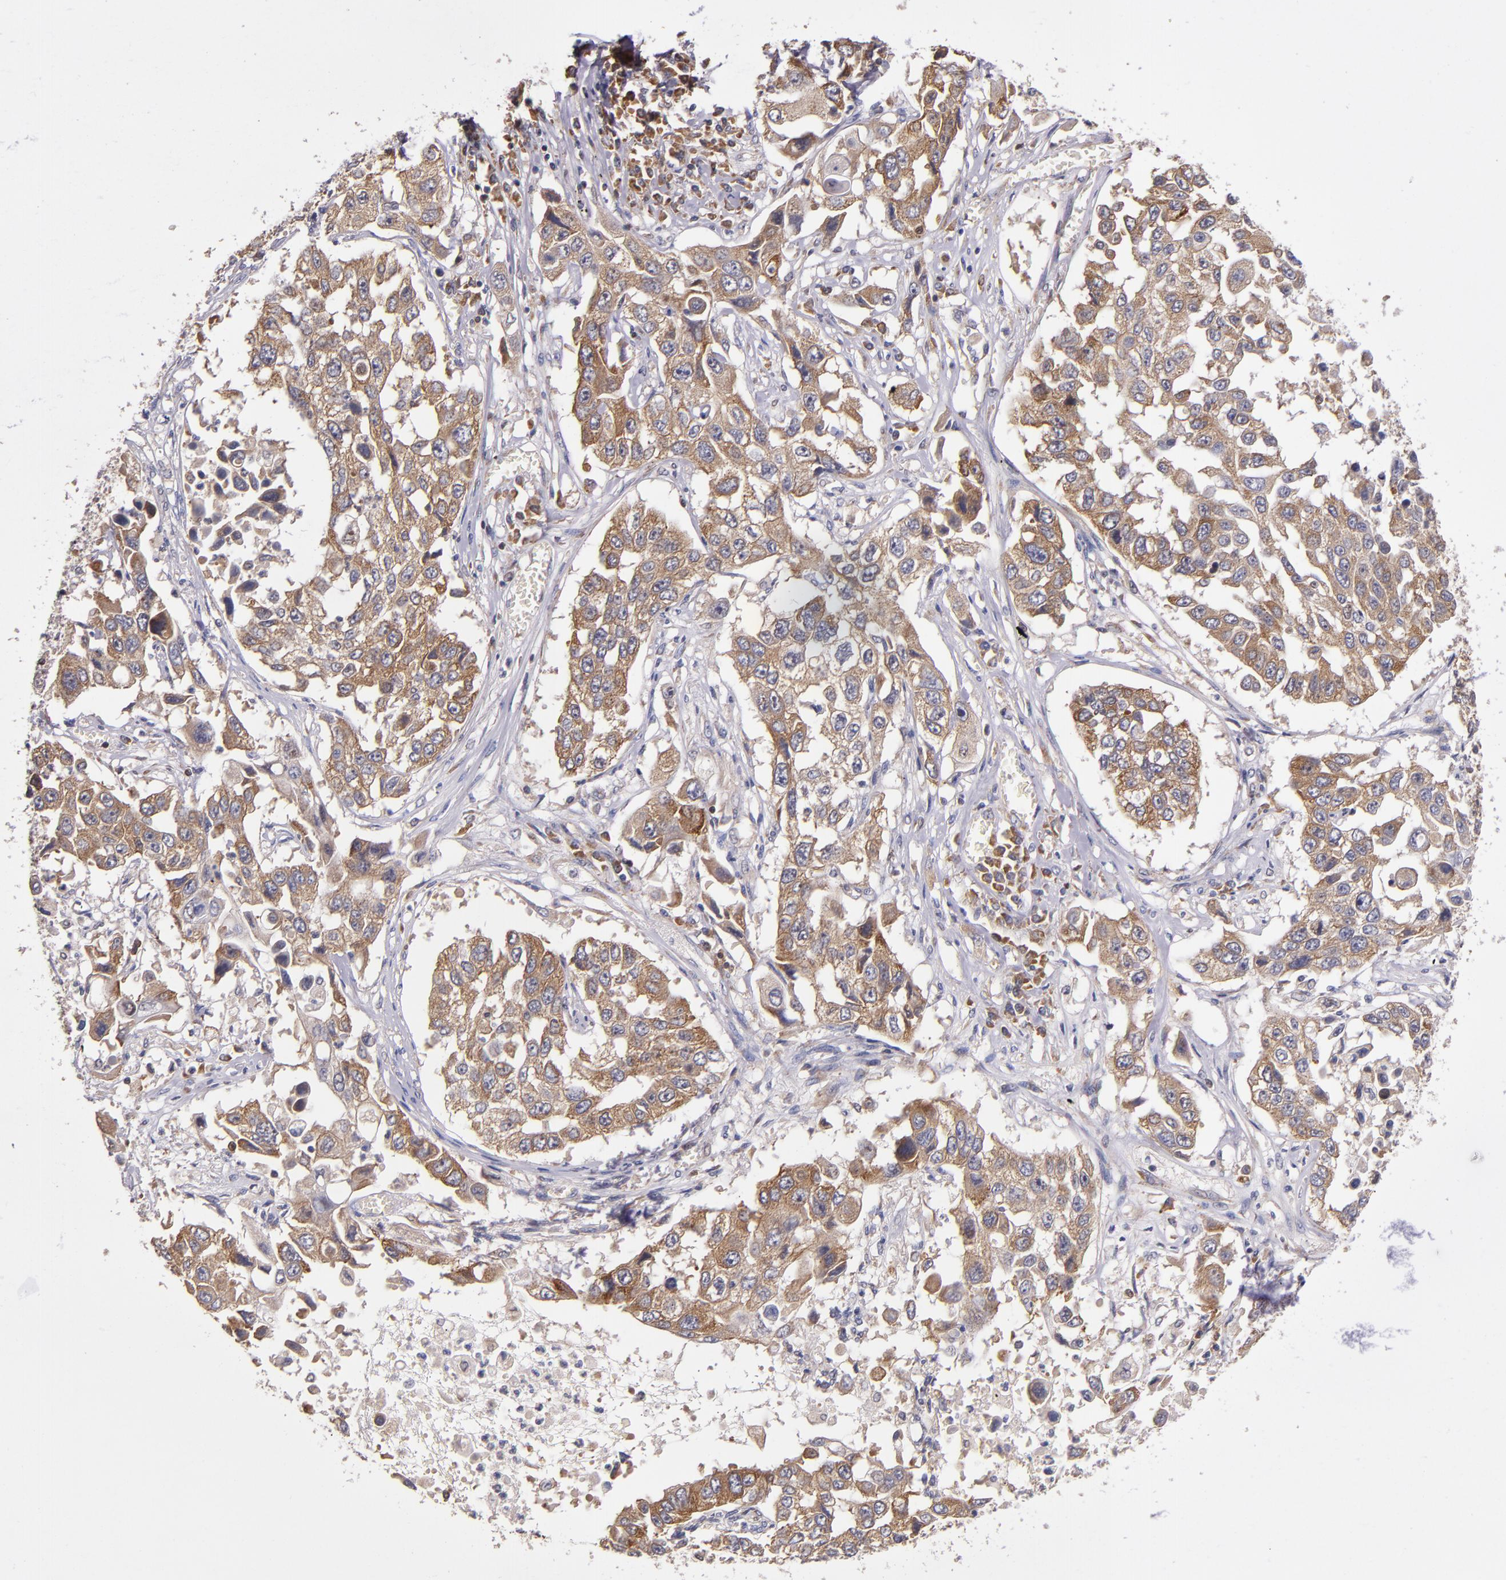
{"staining": {"intensity": "moderate", "quantity": ">75%", "location": "cytoplasmic/membranous"}, "tissue": "lung cancer", "cell_type": "Tumor cells", "image_type": "cancer", "snomed": [{"axis": "morphology", "description": "Squamous cell carcinoma, NOS"}, {"axis": "topography", "description": "Lung"}], "caption": "An immunohistochemistry histopathology image of tumor tissue is shown. Protein staining in brown labels moderate cytoplasmic/membranous positivity in lung squamous cell carcinoma within tumor cells.", "gene": "EIF4ENIF1", "patient": {"sex": "male", "age": 71}}